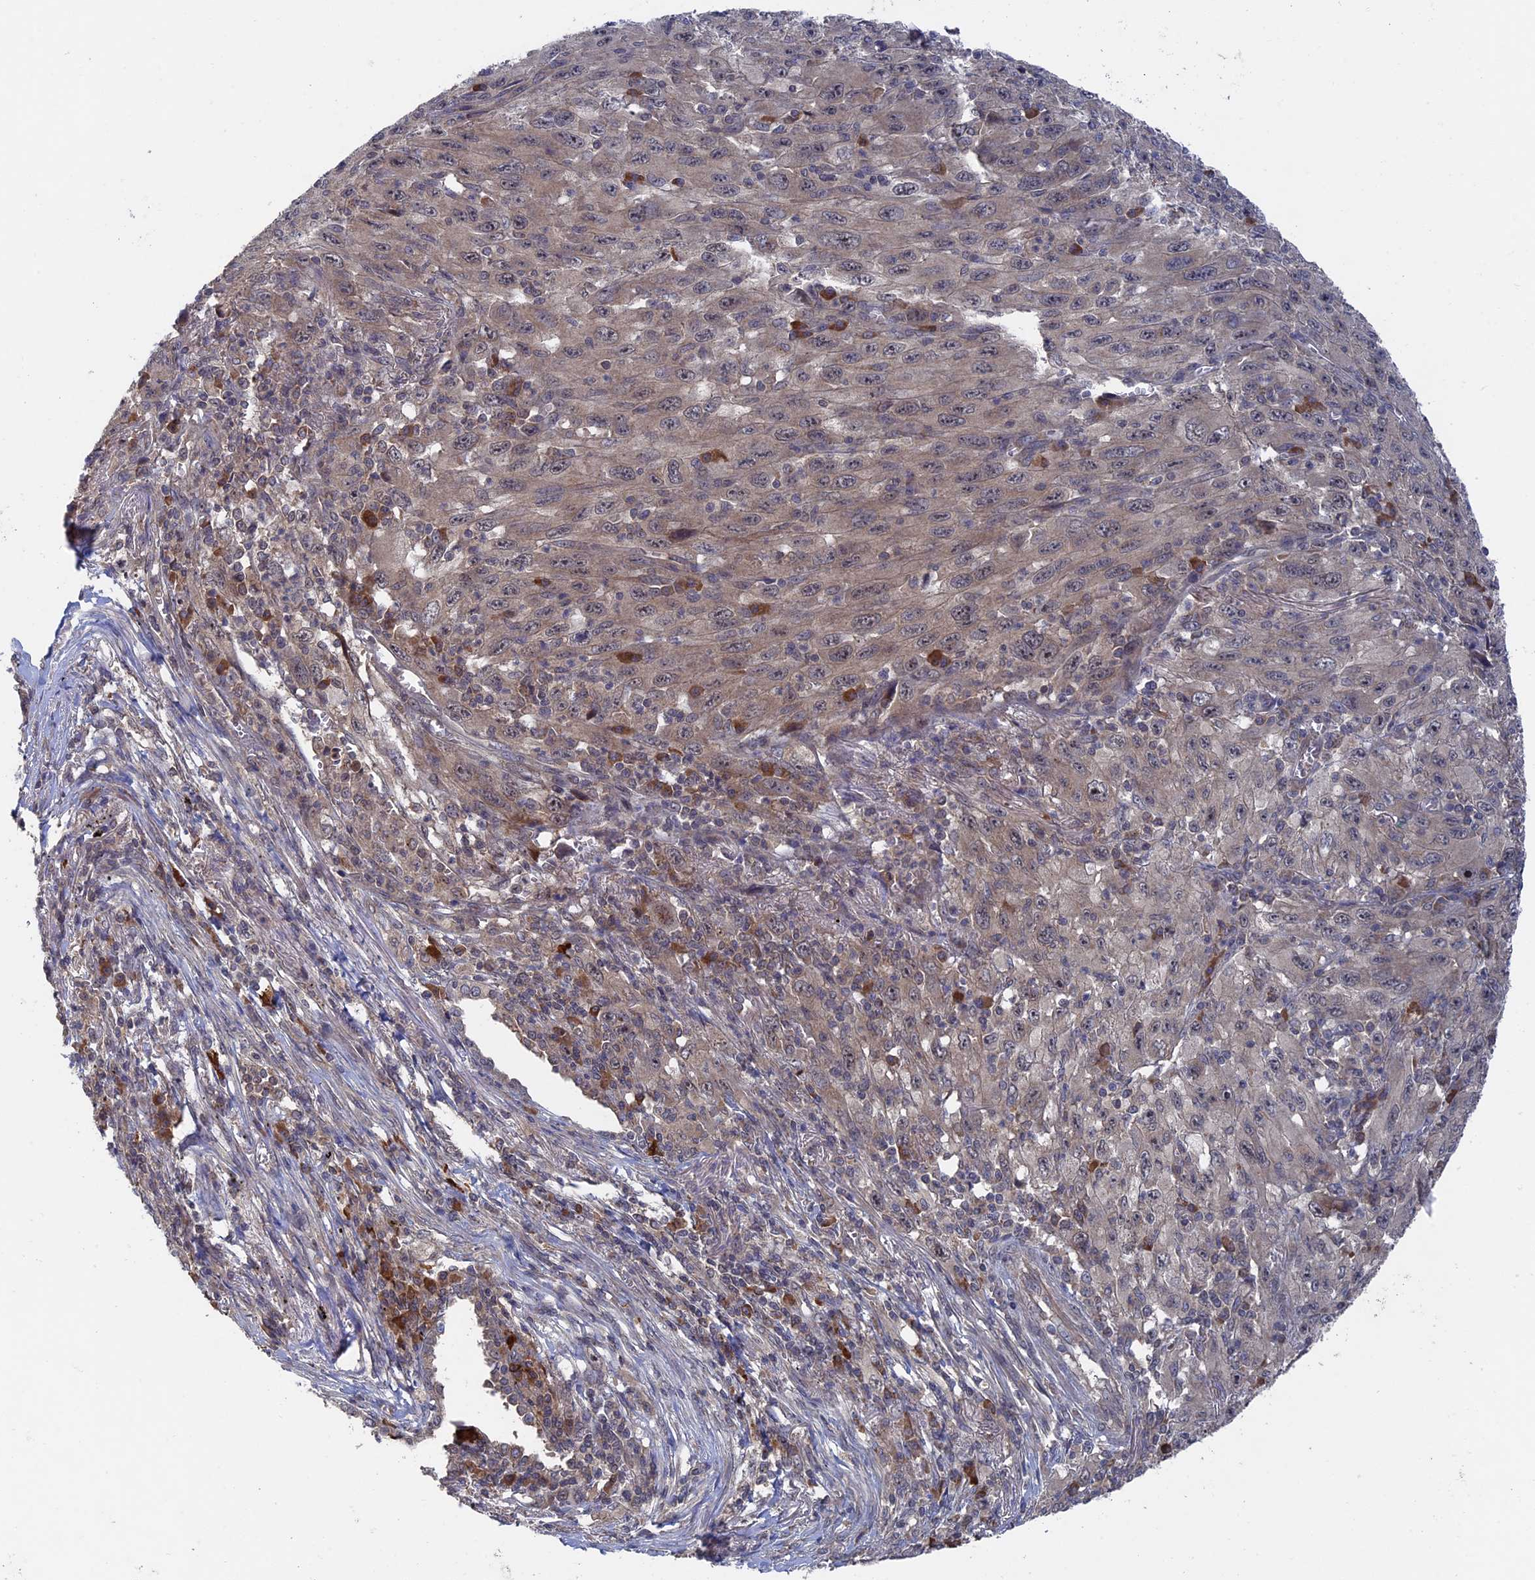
{"staining": {"intensity": "negative", "quantity": "none", "location": "none"}, "tissue": "melanoma", "cell_type": "Tumor cells", "image_type": "cancer", "snomed": [{"axis": "morphology", "description": "Malignant melanoma, Metastatic site"}, {"axis": "topography", "description": "Skin"}], "caption": "Immunohistochemistry (IHC) image of melanoma stained for a protein (brown), which shows no staining in tumor cells. The staining was performed using DAB to visualize the protein expression in brown, while the nuclei were stained in blue with hematoxylin (Magnification: 20x).", "gene": "RAB15", "patient": {"sex": "female", "age": 56}}